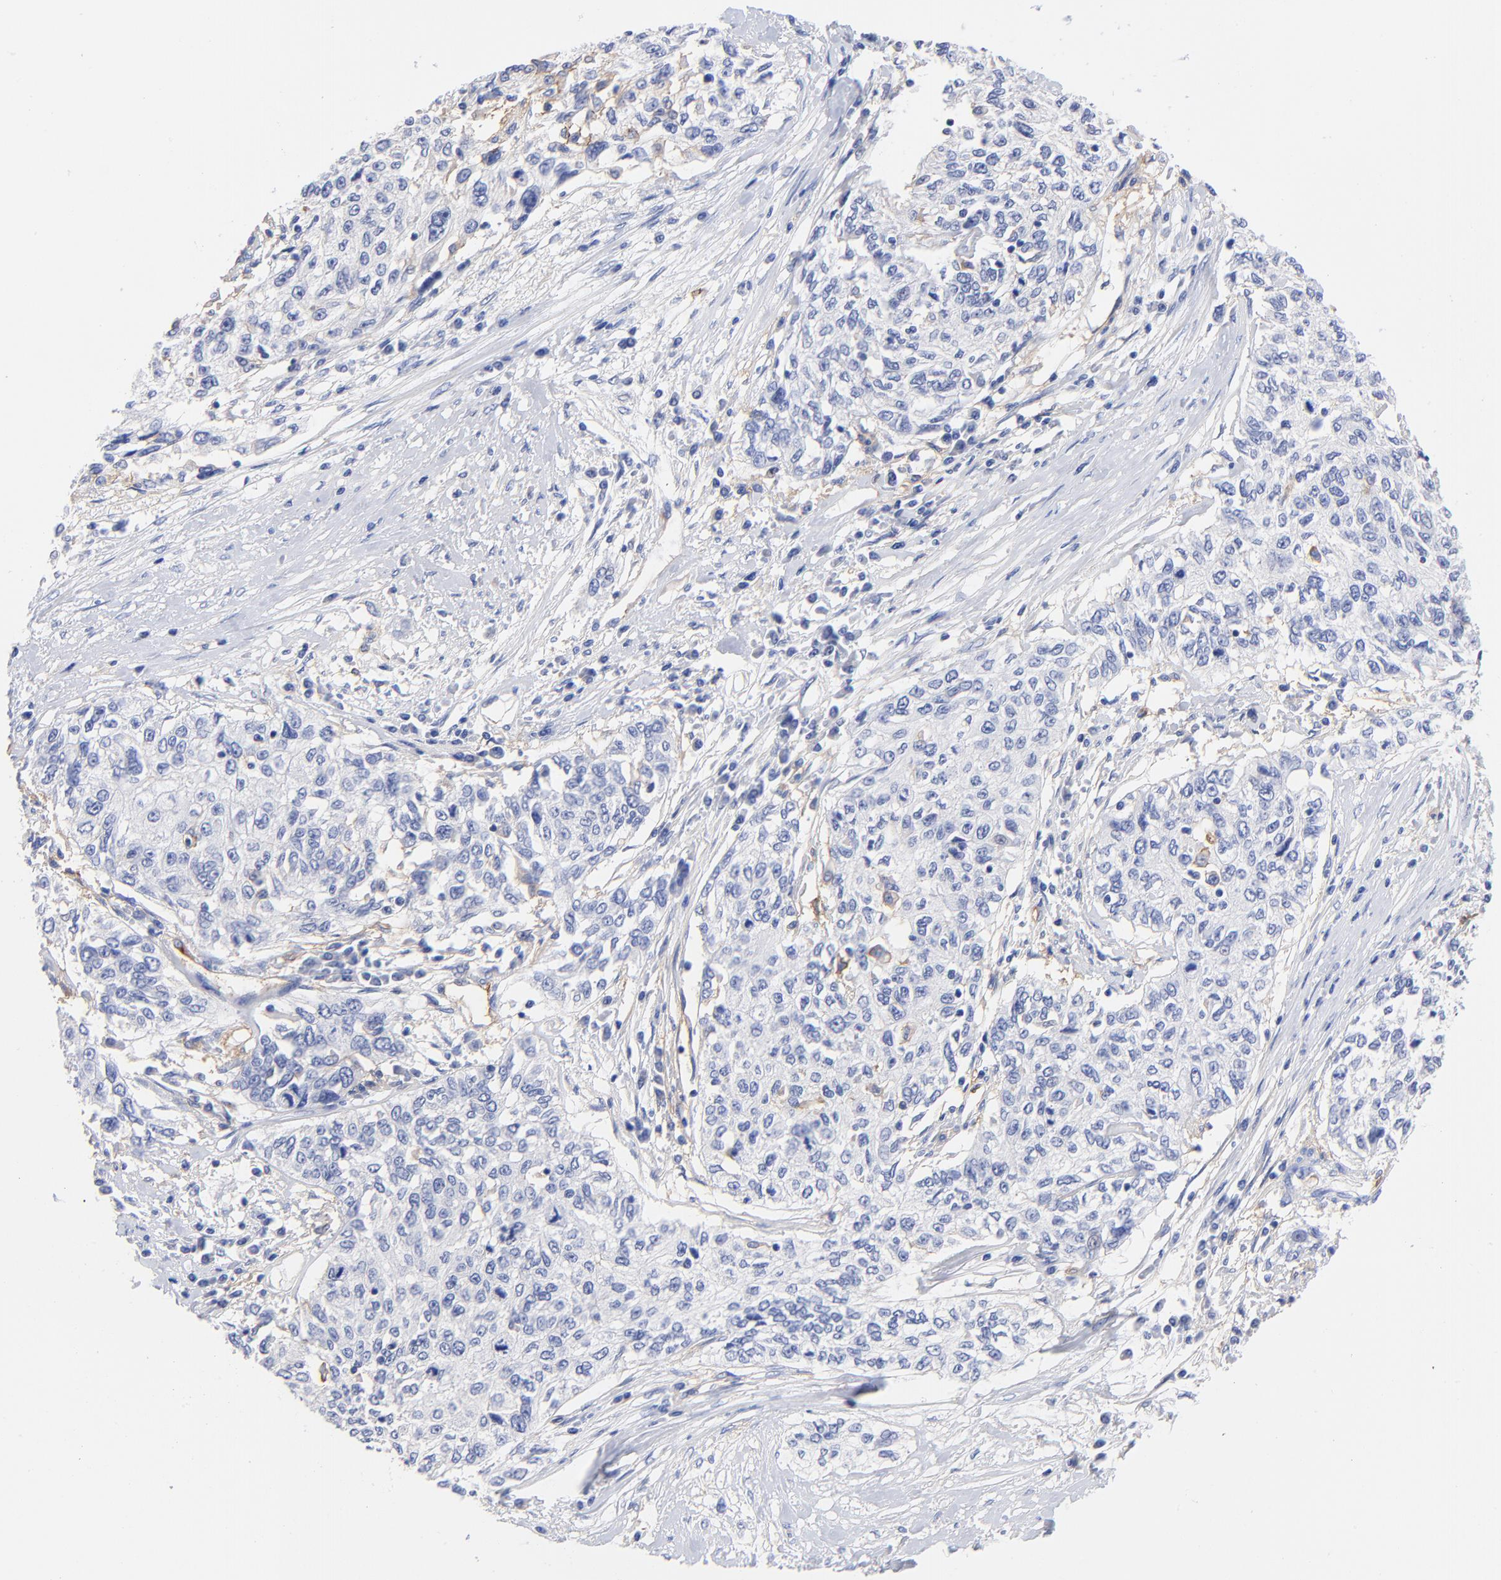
{"staining": {"intensity": "negative", "quantity": "none", "location": "none"}, "tissue": "cervical cancer", "cell_type": "Tumor cells", "image_type": "cancer", "snomed": [{"axis": "morphology", "description": "Squamous cell carcinoma, NOS"}, {"axis": "topography", "description": "Cervix"}], "caption": "This is an immunohistochemistry (IHC) photomicrograph of cervical cancer. There is no positivity in tumor cells.", "gene": "SLC44A2", "patient": {"sex": "female", "age": 57}}